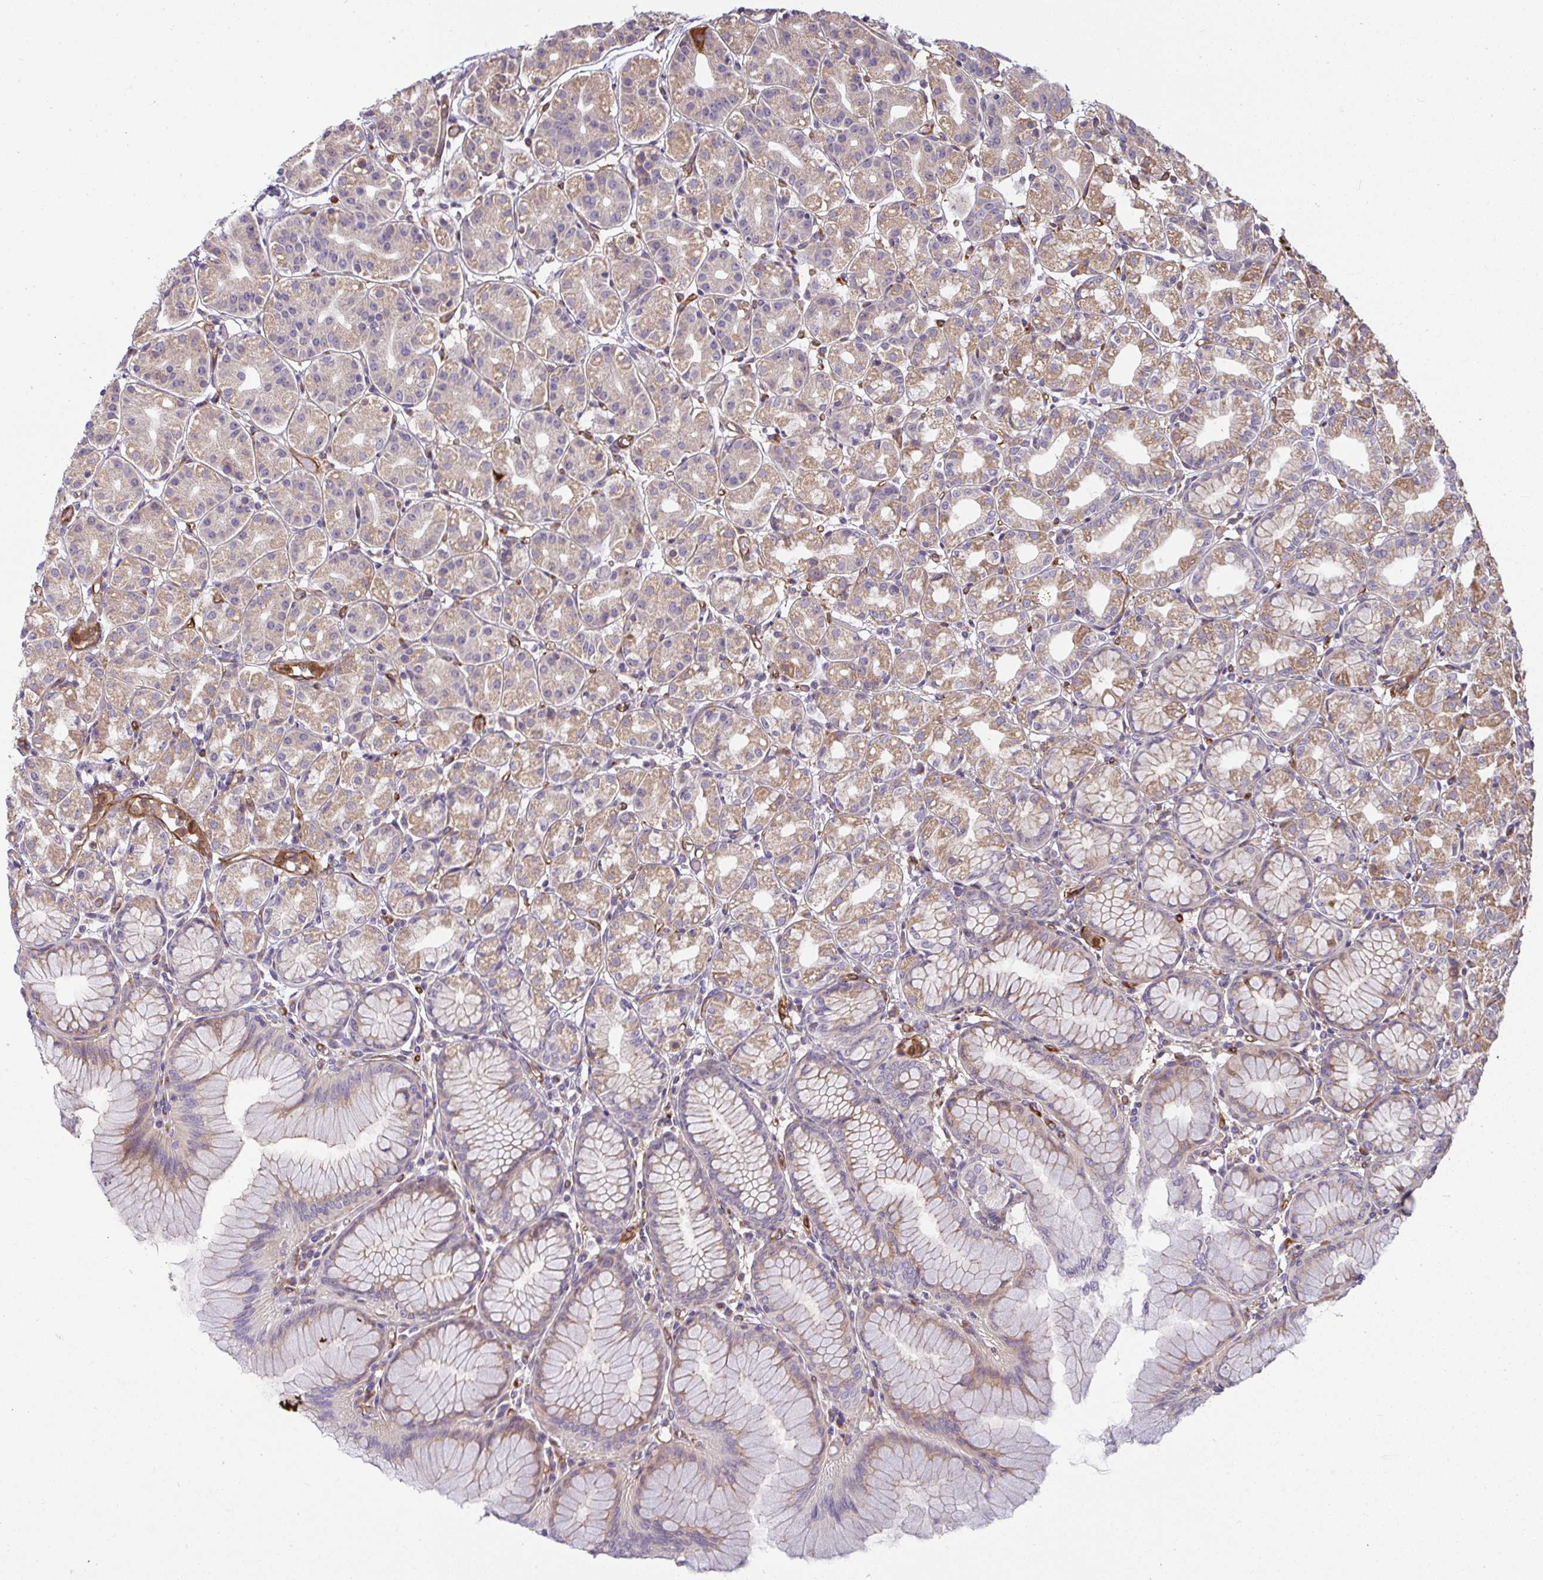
{"staining": {"intensity": "moderate", "quantity": "25%-75%", "location": "cytoplasmic/membranous"}, "tissue": "stomach", "cell_type": "Glandular cells", "image_type": "normal", "snomed": [{"axis": "morphology", "description": "Normal tissue, NOS"}, {"axis": "topography", "description": "Stomach"}], "caption": "Stomach stained with immunohistochemistry (IHC) demonstrates moderate cytoplasmic/membranous expression in about 25%-75% of glandular cells.", "gene": "IFIT3", "patient": {"sex": "female", "age": 57}}